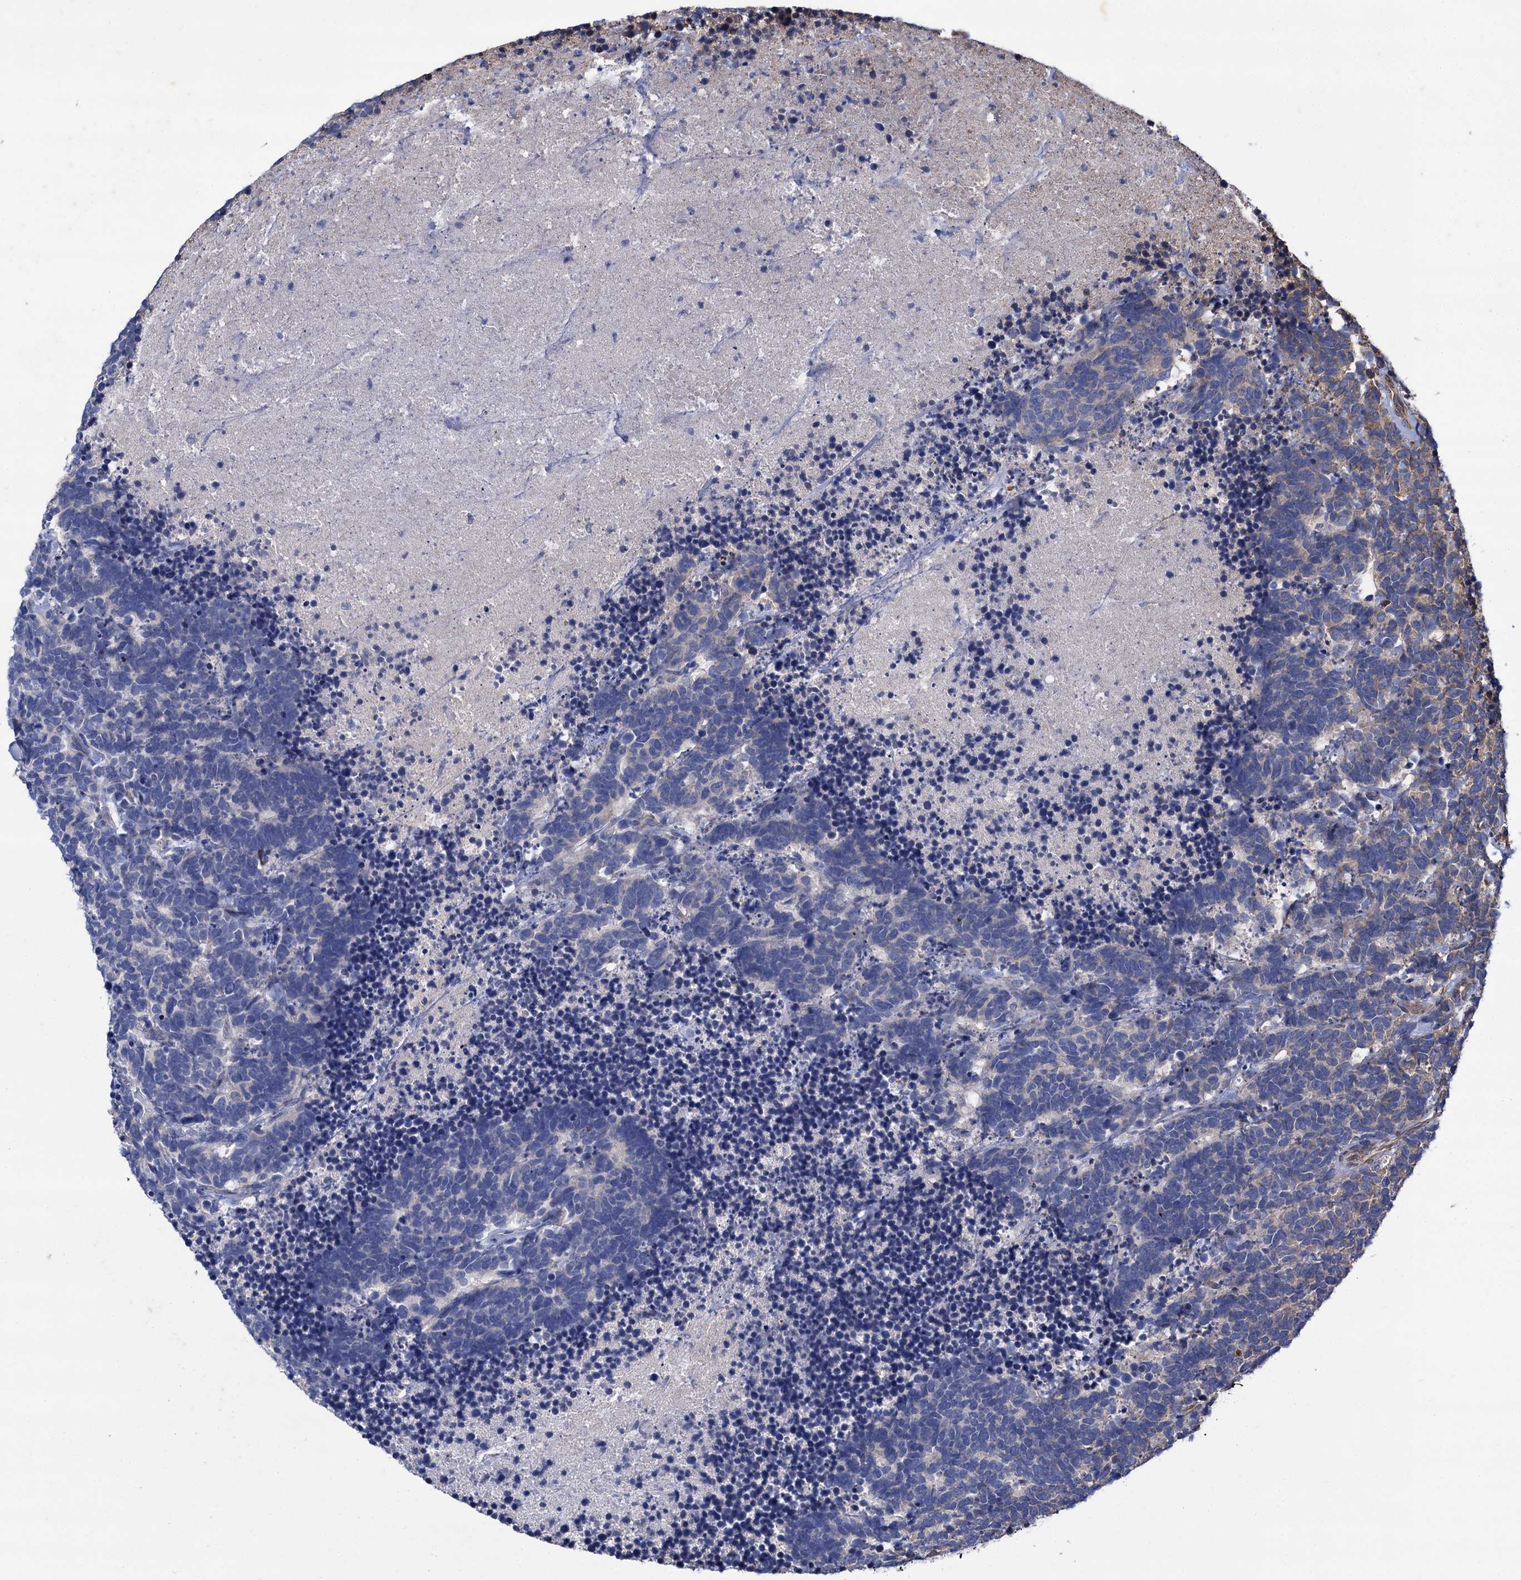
{"staining": {"intensity": "negative", "quantity": "none", "location": "none"}, "tissue": "carcinoid", "cell_type": "Tumor cells", "image_type": "cancer", "snomed": [{"axis": "morphology", "description": "Carcinoma, NOS"}, {"axis": "morphology", "description": "Carcinoid, malignant, NOS"}, {"axis": "topography", "description": "Urinary bladder"}], "caption": "This is a image of IHC staining of carcinoid, which shows no staining in tumor cells. (Stains: DAB IHC with hematoxylin counter stain, Microscopy: brightfield microscopy at high magnification).", "gene": "LINS1", "patient": {"sex": "male", "age": 57}}